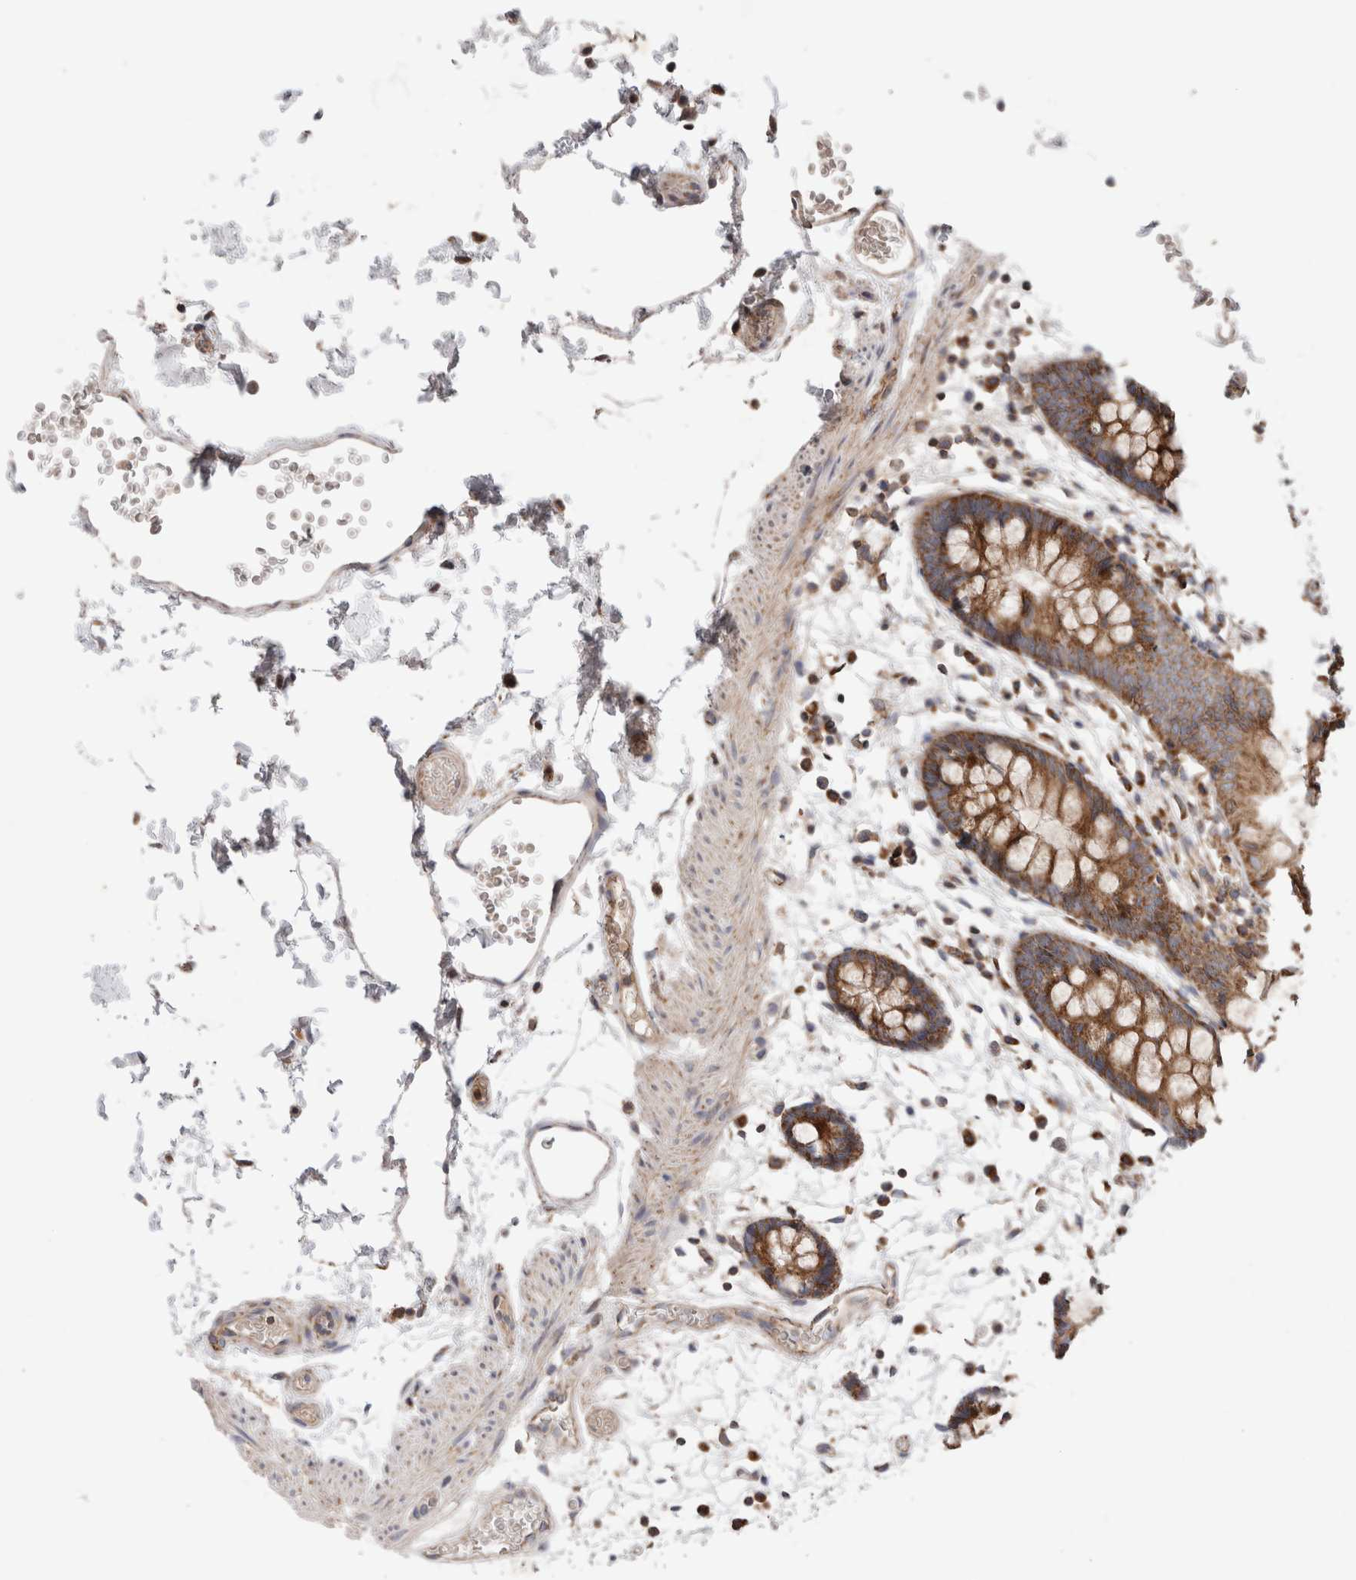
{"staining": {"intensity": "weak", "quantity": ">75%", "location": "cytoplasmic/membranous"}, "tissue": "colon", "cell_type": "Endothelial cells", "image_type": "normal", "snomed": [{"axis": "morphology", "description": "Normal tissue, NOS"}, {"axis": "topography", "description": "Colon"}], "caption": "DAB immunohistochemical staining of unremarkable colon shows weak cytoplasmic/membranous protein positivity in approximately >75% of endothelial cells.", "gene": "KIF21B", "patient": {"sex": "male", "age": 56}}